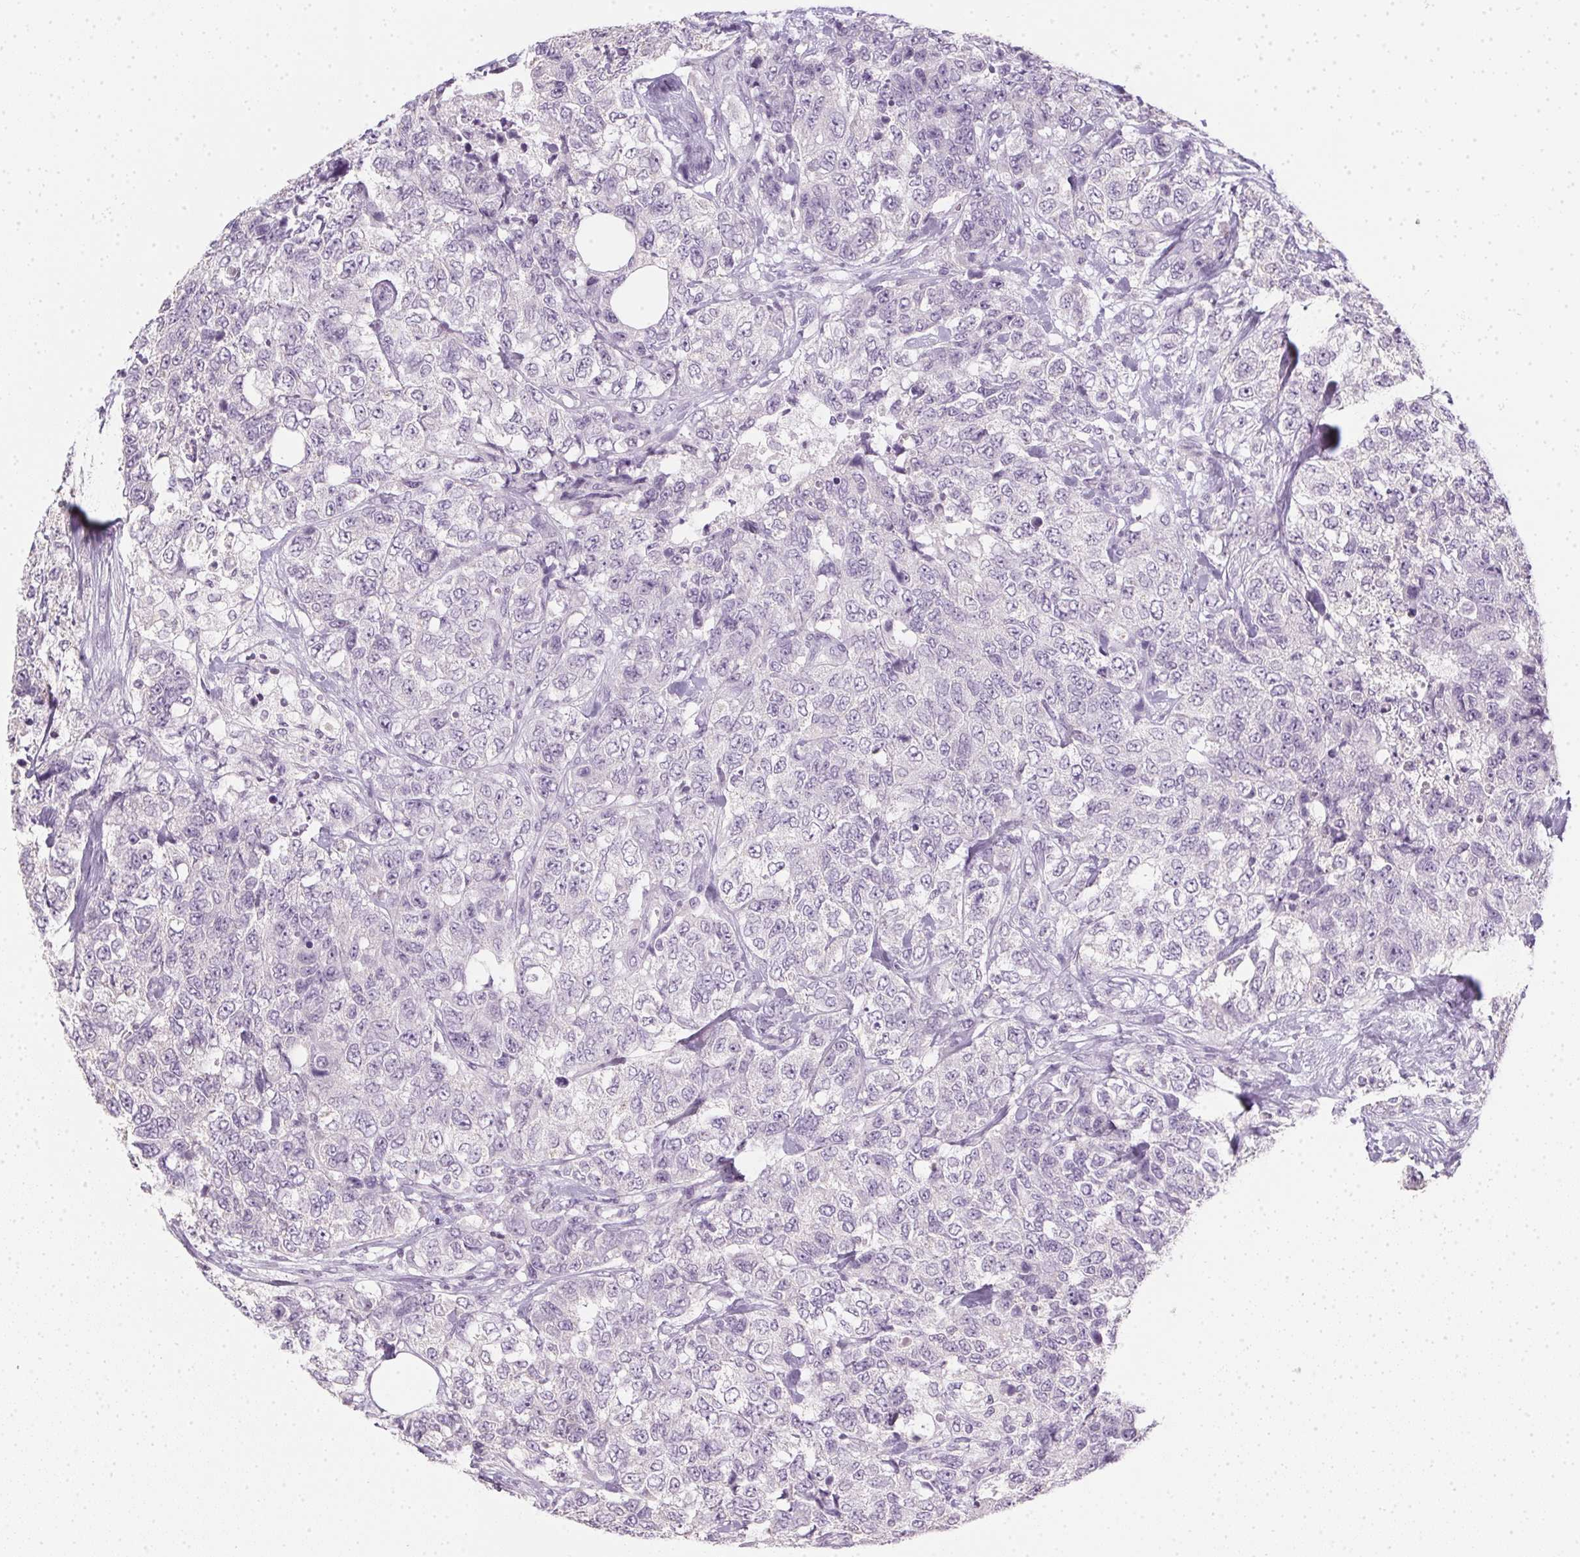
{"staining": {"intensity": "negative", "quantity": "none", "location": "none"}, "tissue": "urothelial cancer", "cell_type": "Tumor cells", "image_type": "cancer", "snomed": [{"axis": "morphology", "description": "Urothelial carcinoma, High grade"}, {"axis": "topography", "description": "Urinary bladder"}], "caption": "DAB (3,3'-diaminobenzidine) immunohistochemical staining of urothelial carcinoma (high-grade) exhibits no significant staining in tumor cells. (IHC, brightfield microscopy, high magnification).", "gene": "TMEM72", "patient": {"sex": "female", "age": 78}}